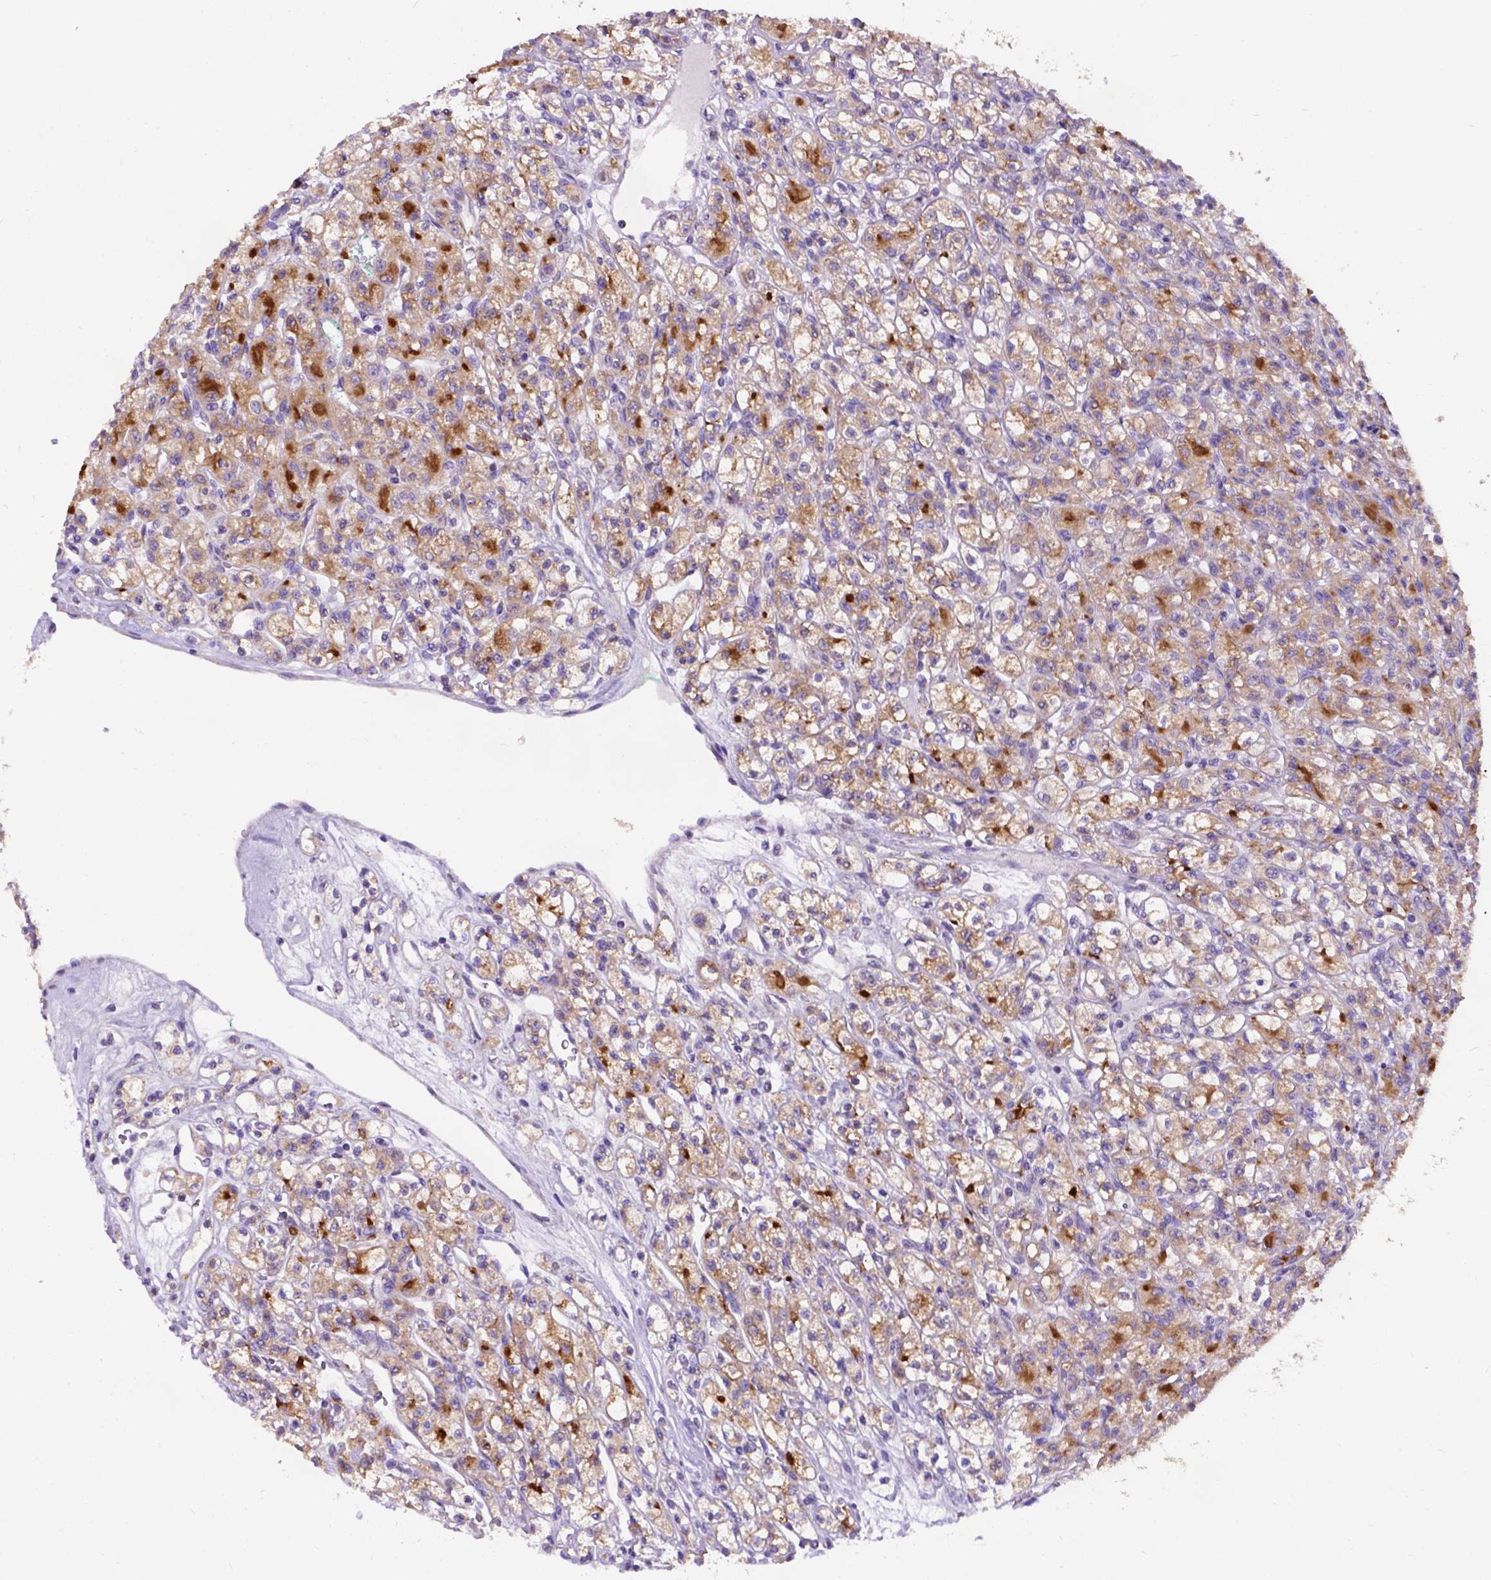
{"staining": {"intensity": "moderate", "quantity": ">75%", "location": "cytoplasmic/membranous"}, "tissue": "renal cancer", "cell_type": "Tumor cells", "image_type": "cancer", "snomed": [{"axis": "morphology", "description": "Adenocarcinoma, NOS"}, {"axis": "topography", "description": "Kidney"}], "caption": "Brown immunohistochemical staining in renal adenocarcinoma displays moderate cytoplasmic/membranous positivity in about >75% of tumor cells. The protein of interest is stained brown, and the nuclei are stained in blue (DAB (3,3'-diaminobenzidine) IHC with brightfield microscopy, high magnification).", "gene": "L2HGDH", "patient": {"sex": "female", "age": 70}}